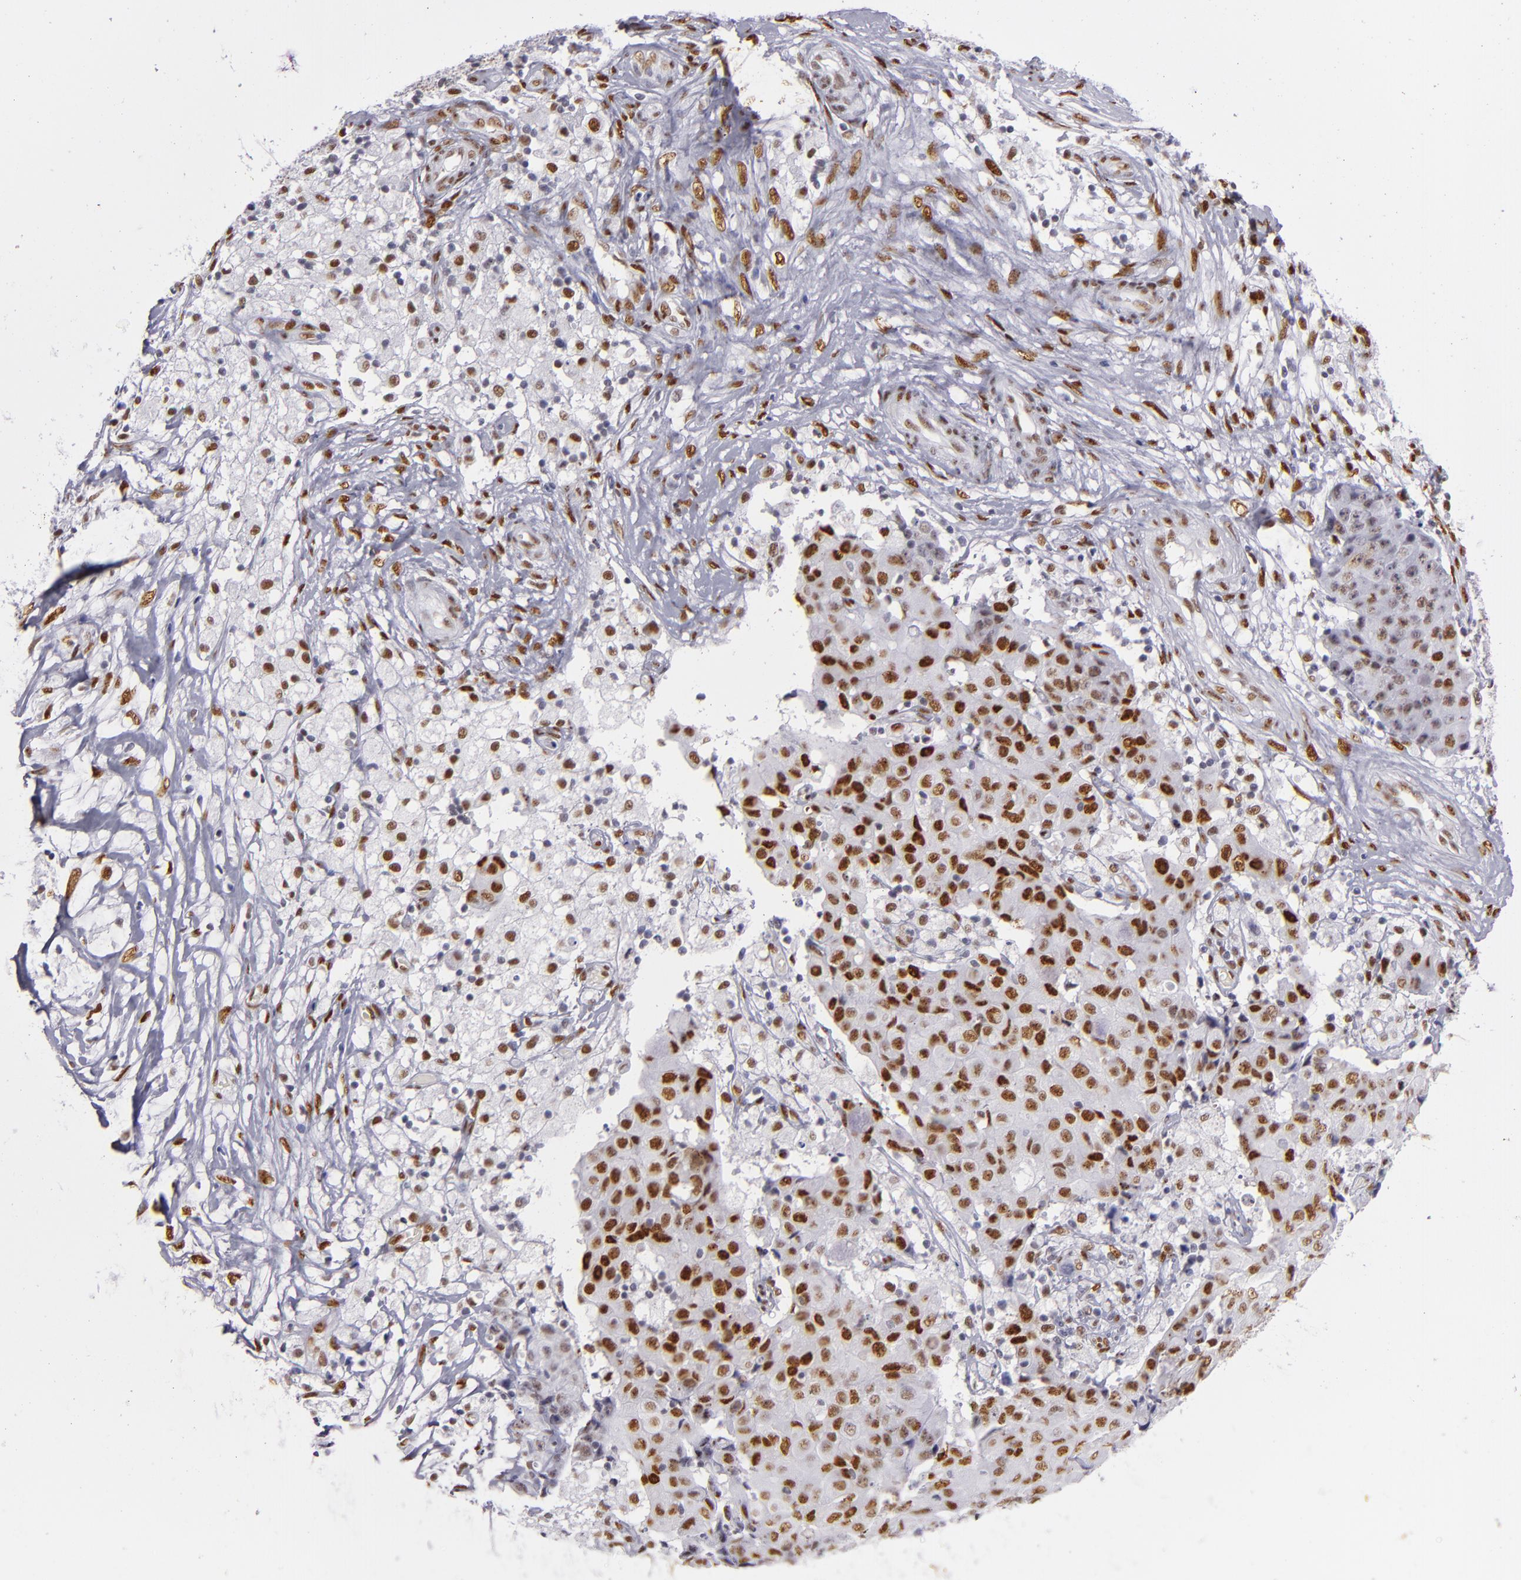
{"staining": {"intensity": "strong", "quantity": ">75%", "location": "nuclear"}, "tissue": "ovarian cancer", "cell_type": "Tumor cells", "image_type": "cancer", "snomed": [{"axis": "morphology", "description": "Carcinoma, endometroid"}, {"axis": "topography", "description": "Ovary"}], "caption": "Protein expression analysis of human ovarian cancer (endometroid carcinoma) reveals strong nuclear positivity in about >75% of tumor cells.", "gene": "TOP3A", "patient": {"sex": "female", "age": 42}}